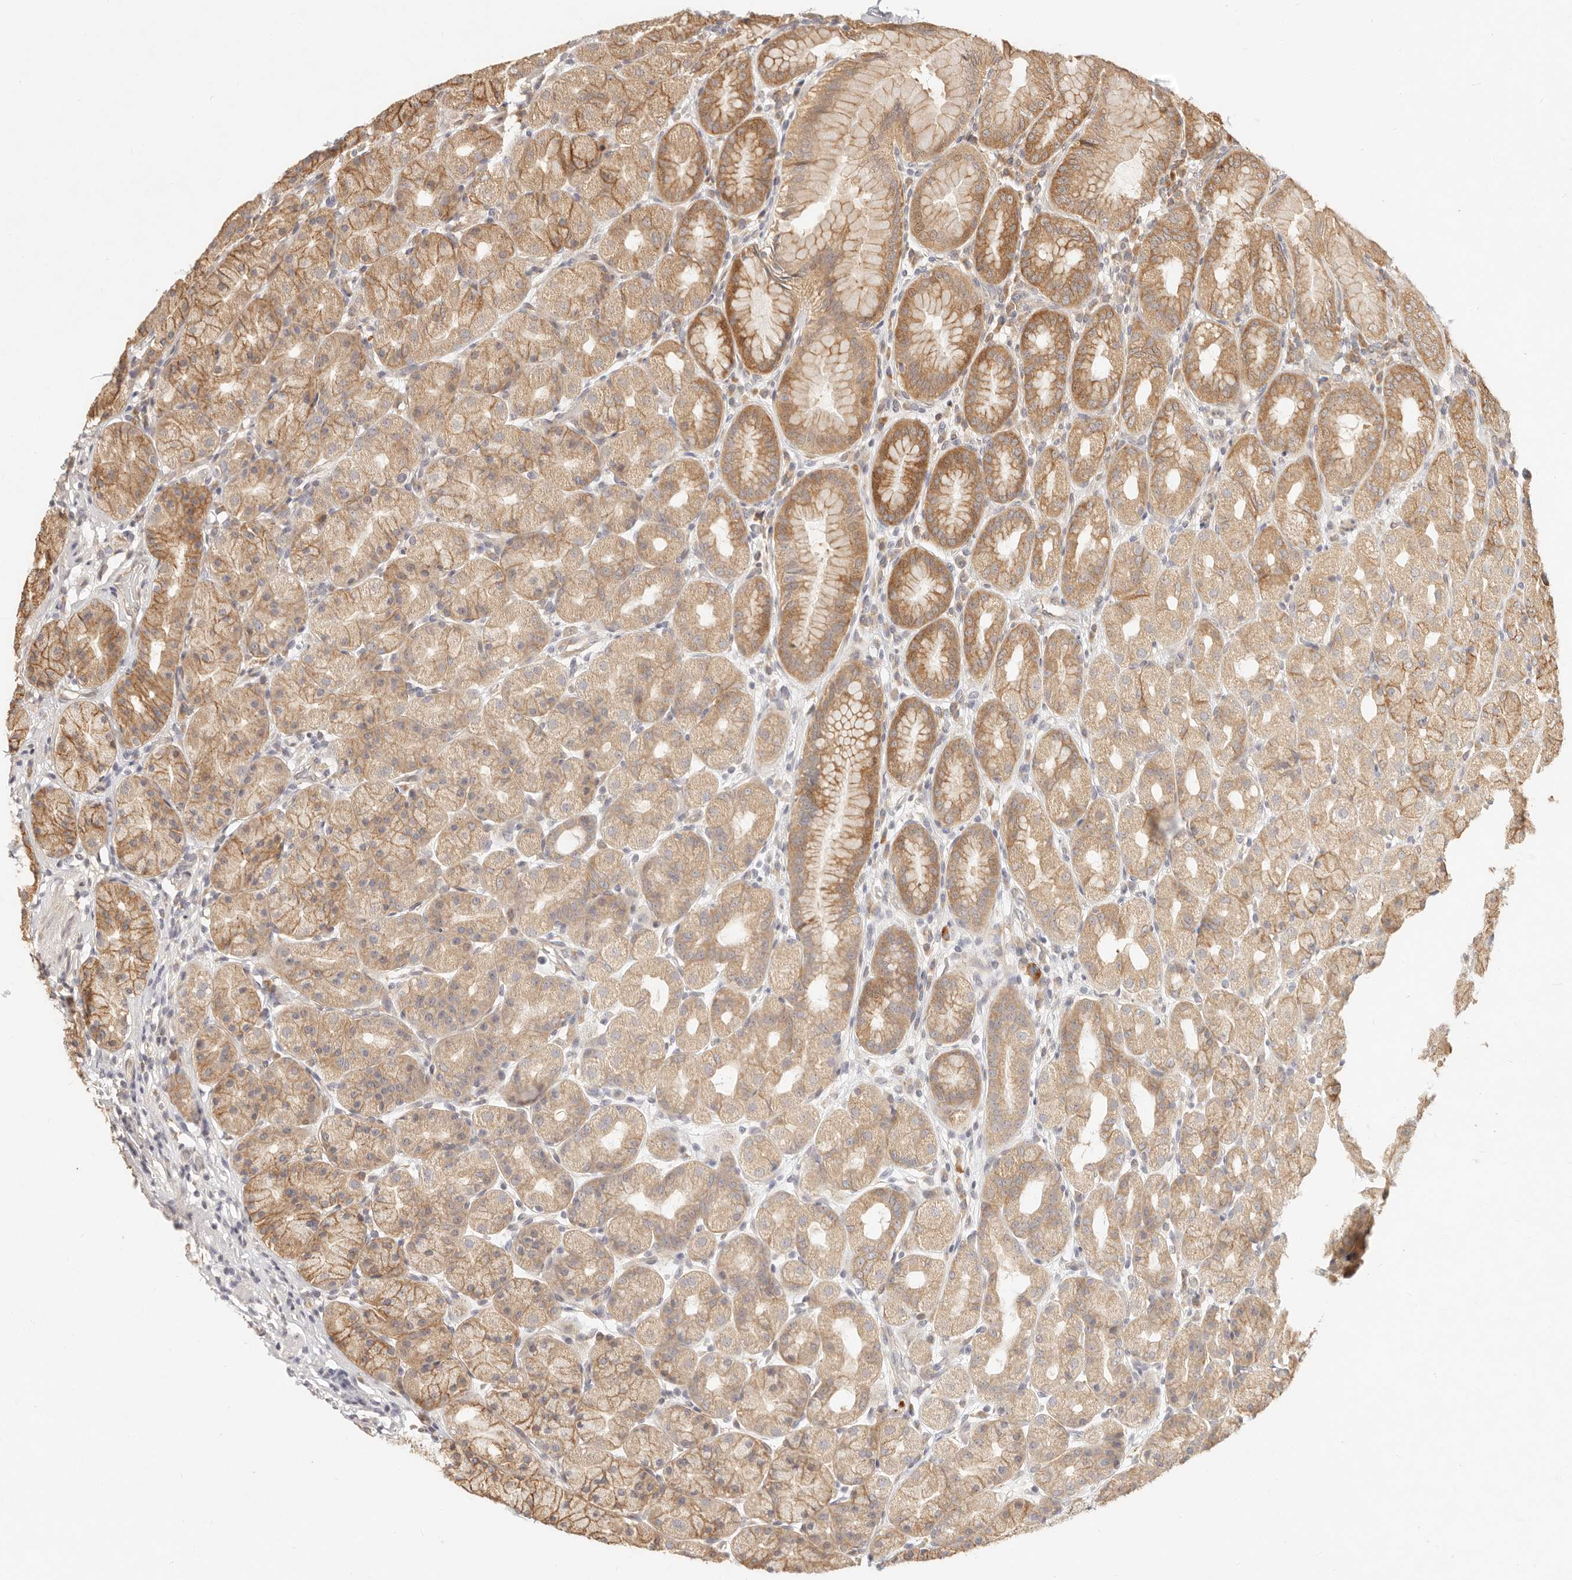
{"staining": {"intensity": "moderate", "quantity": ">75%", "location": "cytoplasmic/membranous"}, "tissue": "stomach", "cell_type": "Glandular cells", "image_type": "normal", "snomed": [{"axis": "morphology", "description": "Normal tissue, NOS"}, {"axis": "topography", "description": "Stomach, upper"}], "caption": "Immunohistochemical staining of normal stomach demonstrates >75% levels of moderate cytoplasmic/membranous protein positivity in approximately >75% of glandular cells. (IHC, brightfield microscopy, high magnification).", "gene": "TIMM17A", "patient": {"sex": "male", "age": 68}}